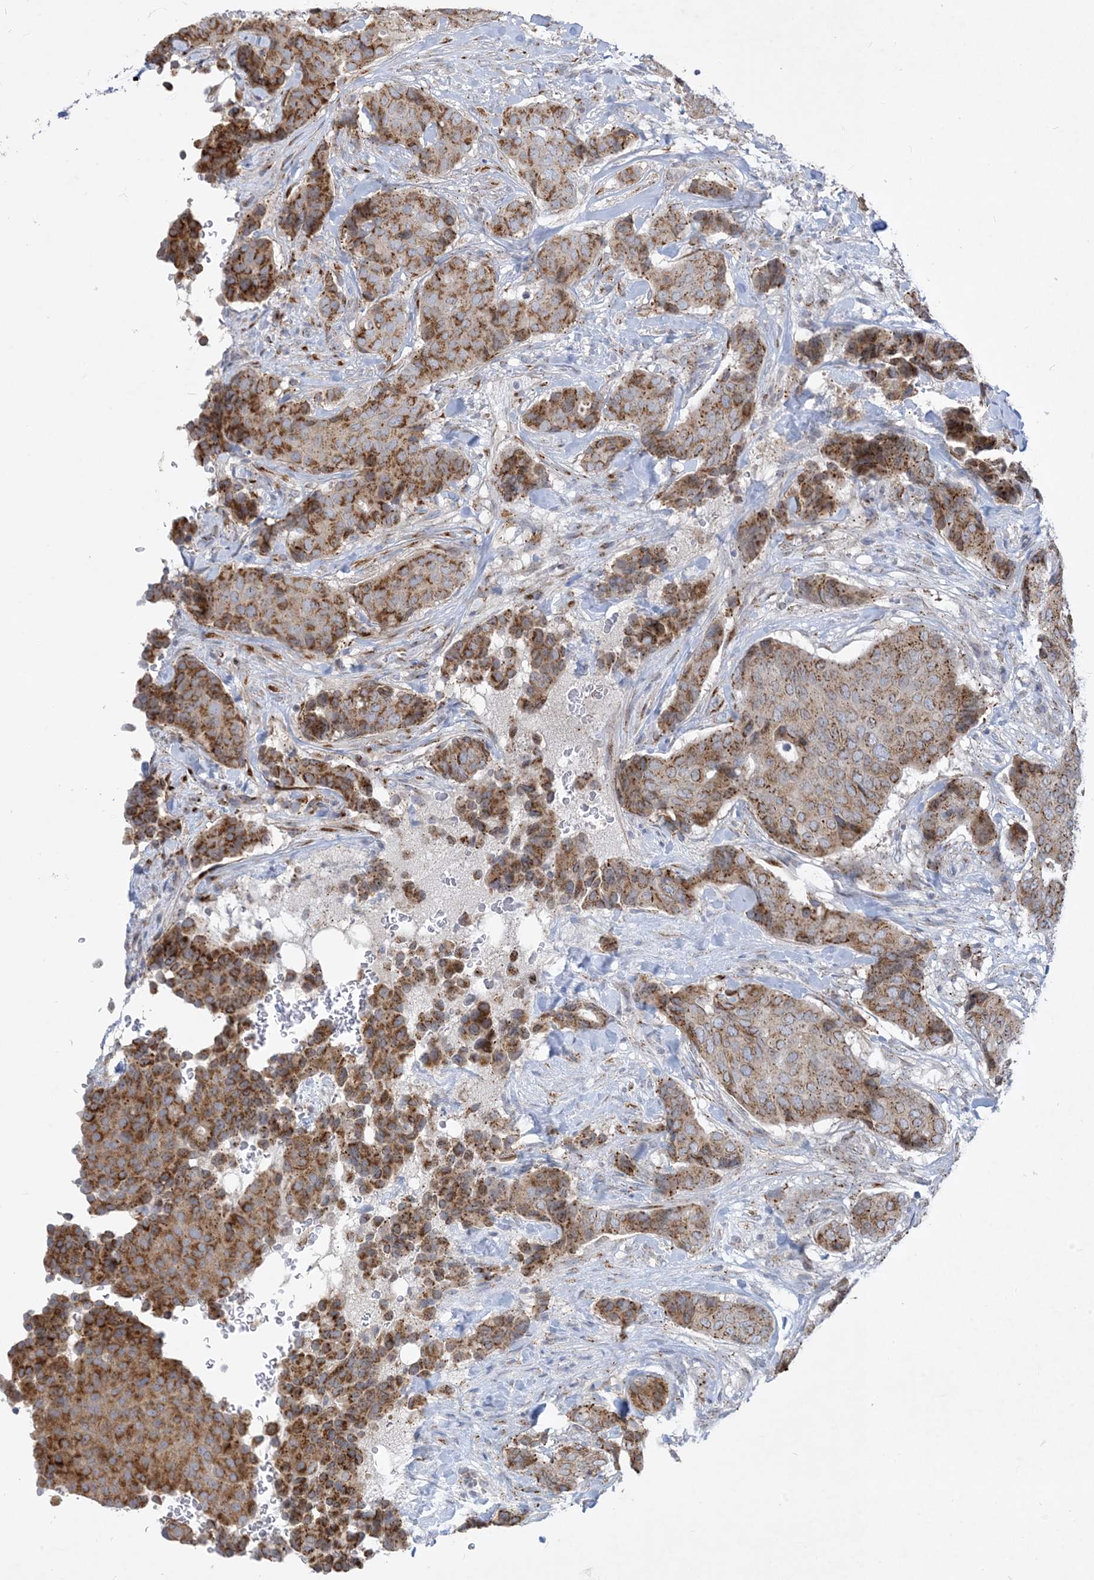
{"staining": {"intensity": "moderate", "quantity": ">75%", "location": "cytoplasmic/membranous"}, "tissue": "breast cancer", "cell_type": "Tumor cells", "image_type": "cancer", "snomed": [{"axis": "morphology", "description": "Duct carcinoma"}, {"axis": "topography", "description": "Breast"}], "caption": "A brown stain labels moderate cytoplasmic/membranous expression of a protein in breast intraductal carcinoma tumor cells. (DAB IHC, brown staining for protein, blue staining for nuclei).", "gene": "CCDC14", "patient": {"sex": "female", "age": 75}}